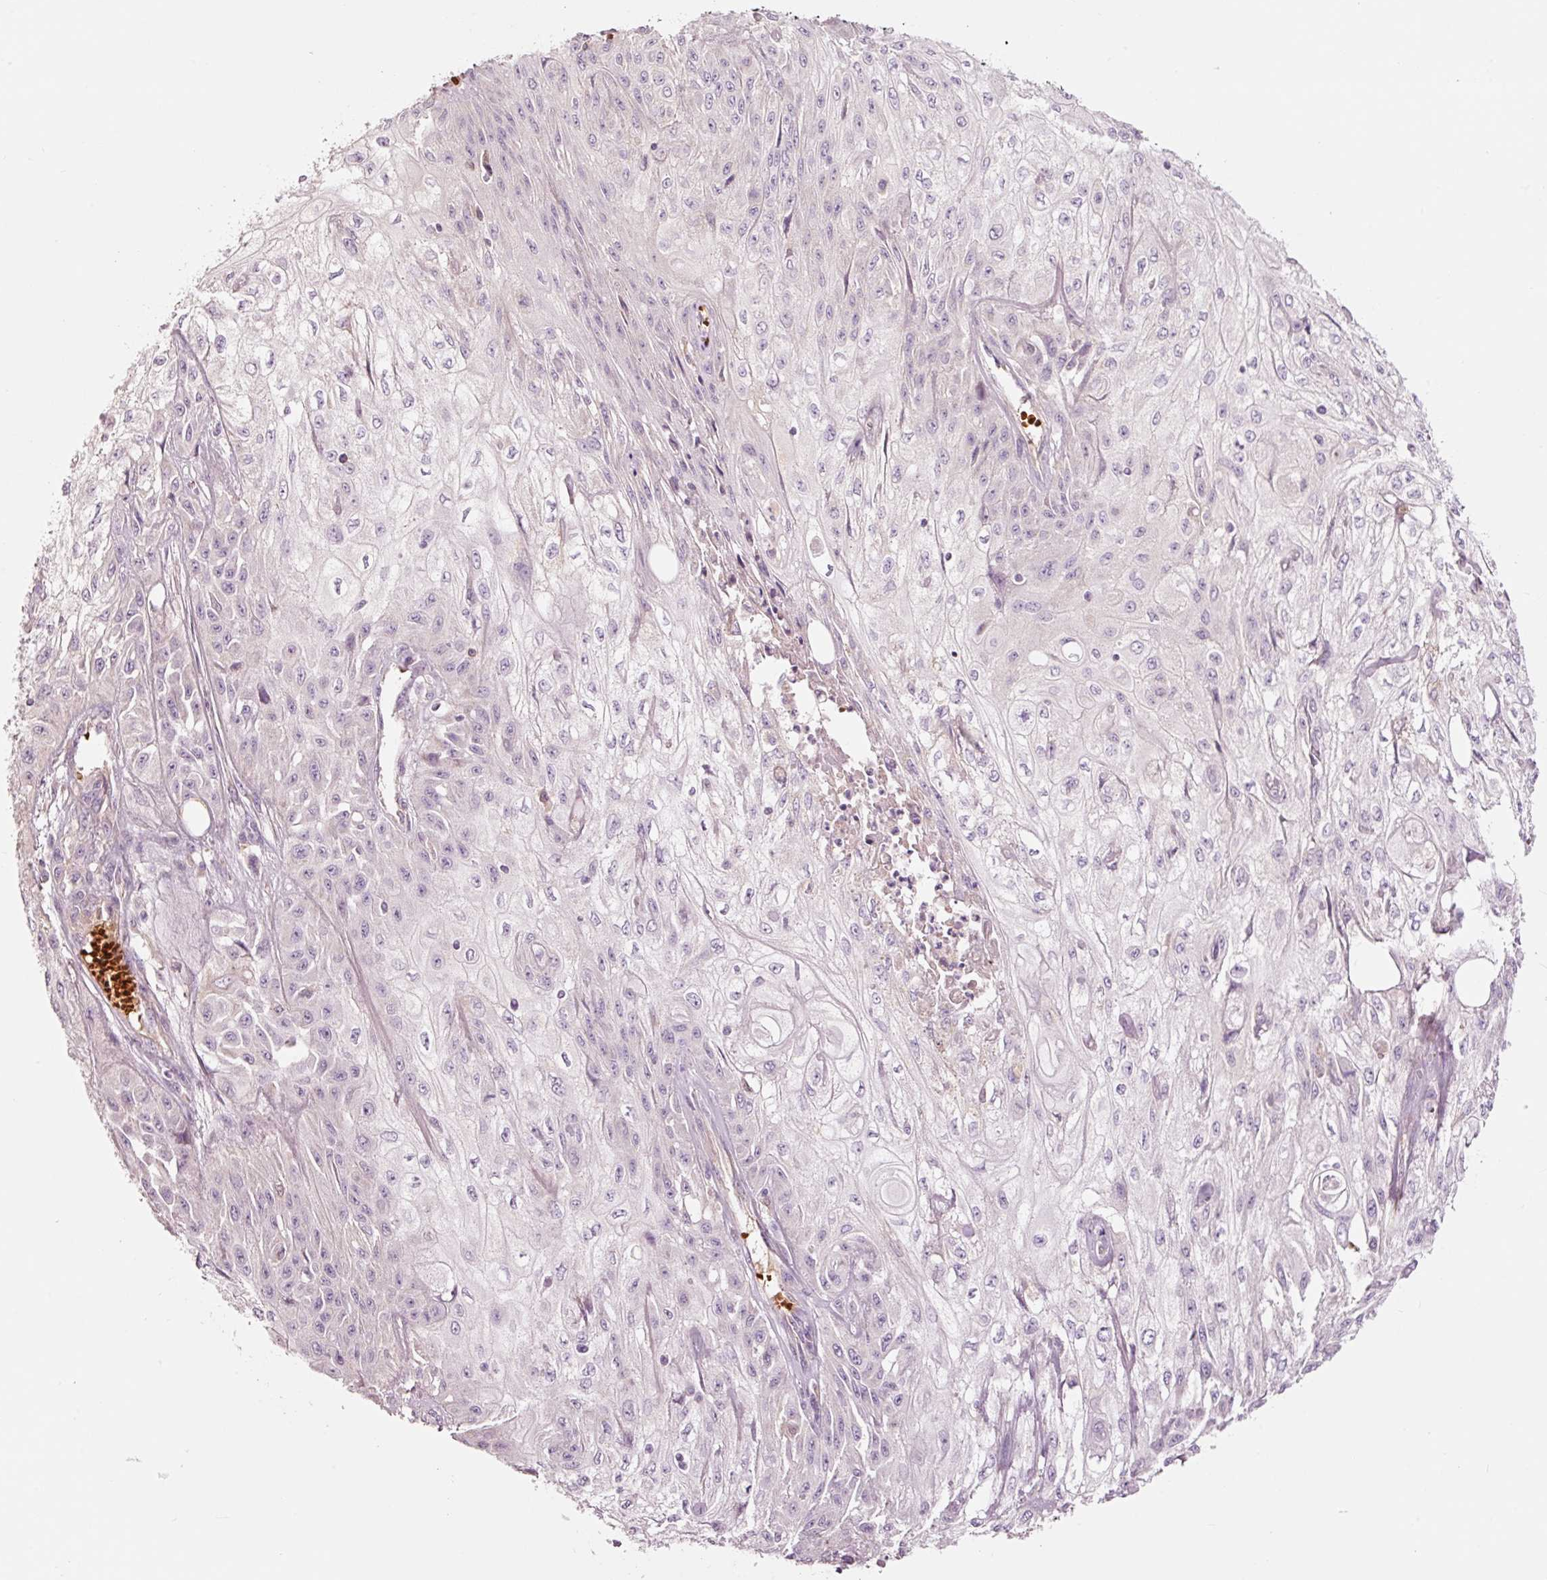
{"staining": {"intensity": "negative", "quantity": "none", "location": "none"}, "tissue": "skin cancer", "cell_type": "Tumor cells", "image_type": "cancer", "snomed": [{"axis": "morphology", "description": "Squamous cell carcinoma, NOS"}, {"axis": "morphology", "description": "Squamous cell carcinoma, metastatic, NOS"}, {"axis": "topography", "description": "Skin"}, {"axis": "topography", "description": "Lymph node"}], "caption": "An immunohistochemistry (IHC) photomicrograph of skin cancer (squamous cell carcinoma) is shown. There is no staining in tumor cells of skin cancer (squamous cell carcinoma). The staining was performed using DAB (3,3'-diaminobenzidine) to visualize the protein expression in brown, while the nuclei were stained in blue with hematoxylin (Magnification: 20x).", "gene": "LDHAL6B", "patient": {"sex": "male", "age": 75}}